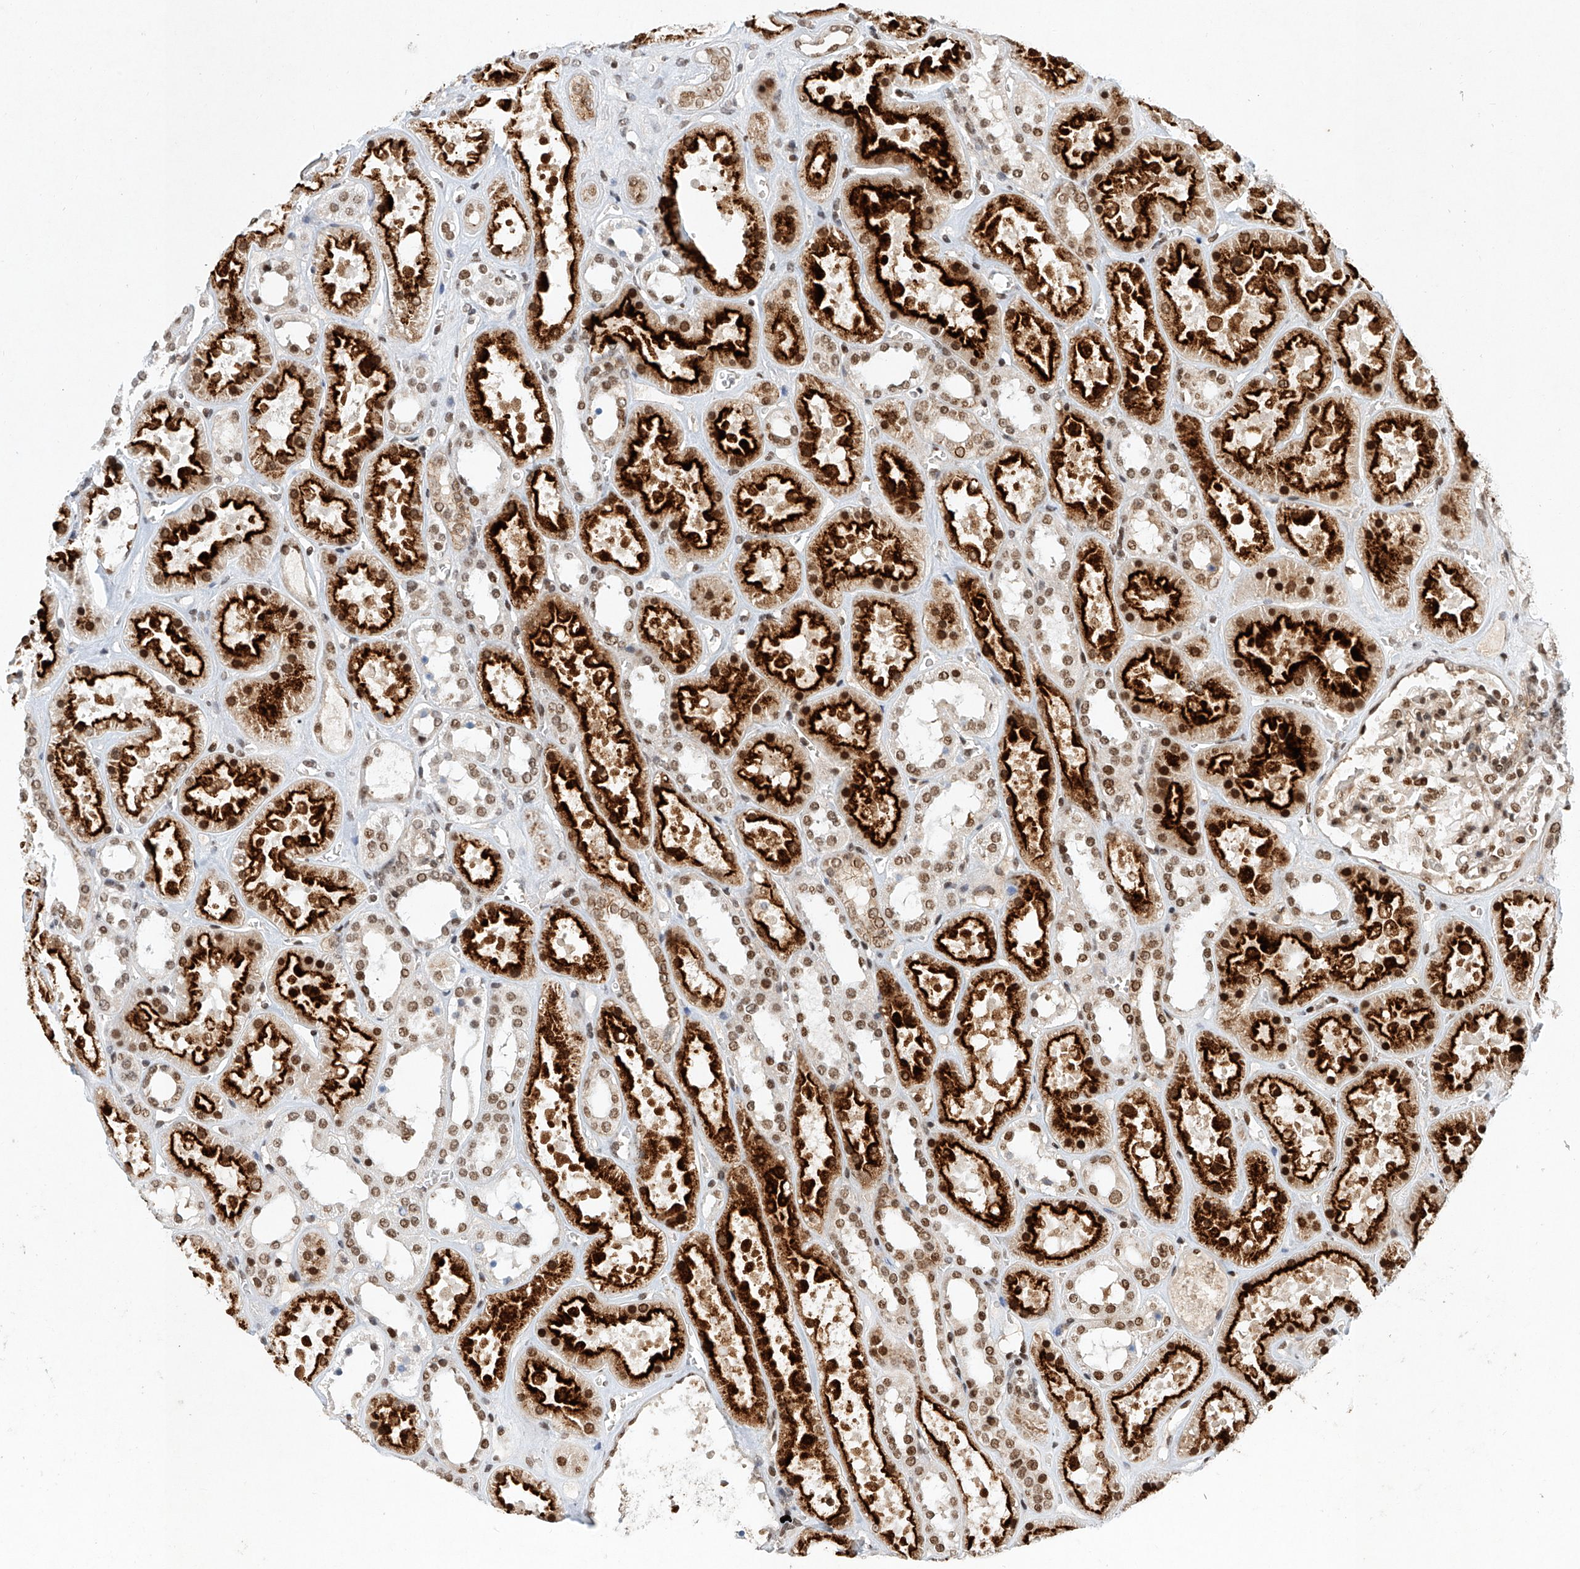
{"staining": {"intensity": "moderate", "quantity": ">75%", "location": "nuclear"}, "tissue": "kidney", "cell_type": "Cells in glomeruli", "image_type": "normal", "snomed": [{"axis": "morphology", "description": "Normal tissue, NOS"}, {"axis": "topography", "description": "Kidney"}], "caption": "Immunohistochemistry of normal kidney reveals medium levels of moderate nuclear positivity in approximately >75% of cells in glomeruli.", "gene": "ZNF470", "patient": {"sex": "female", "age": 41}}